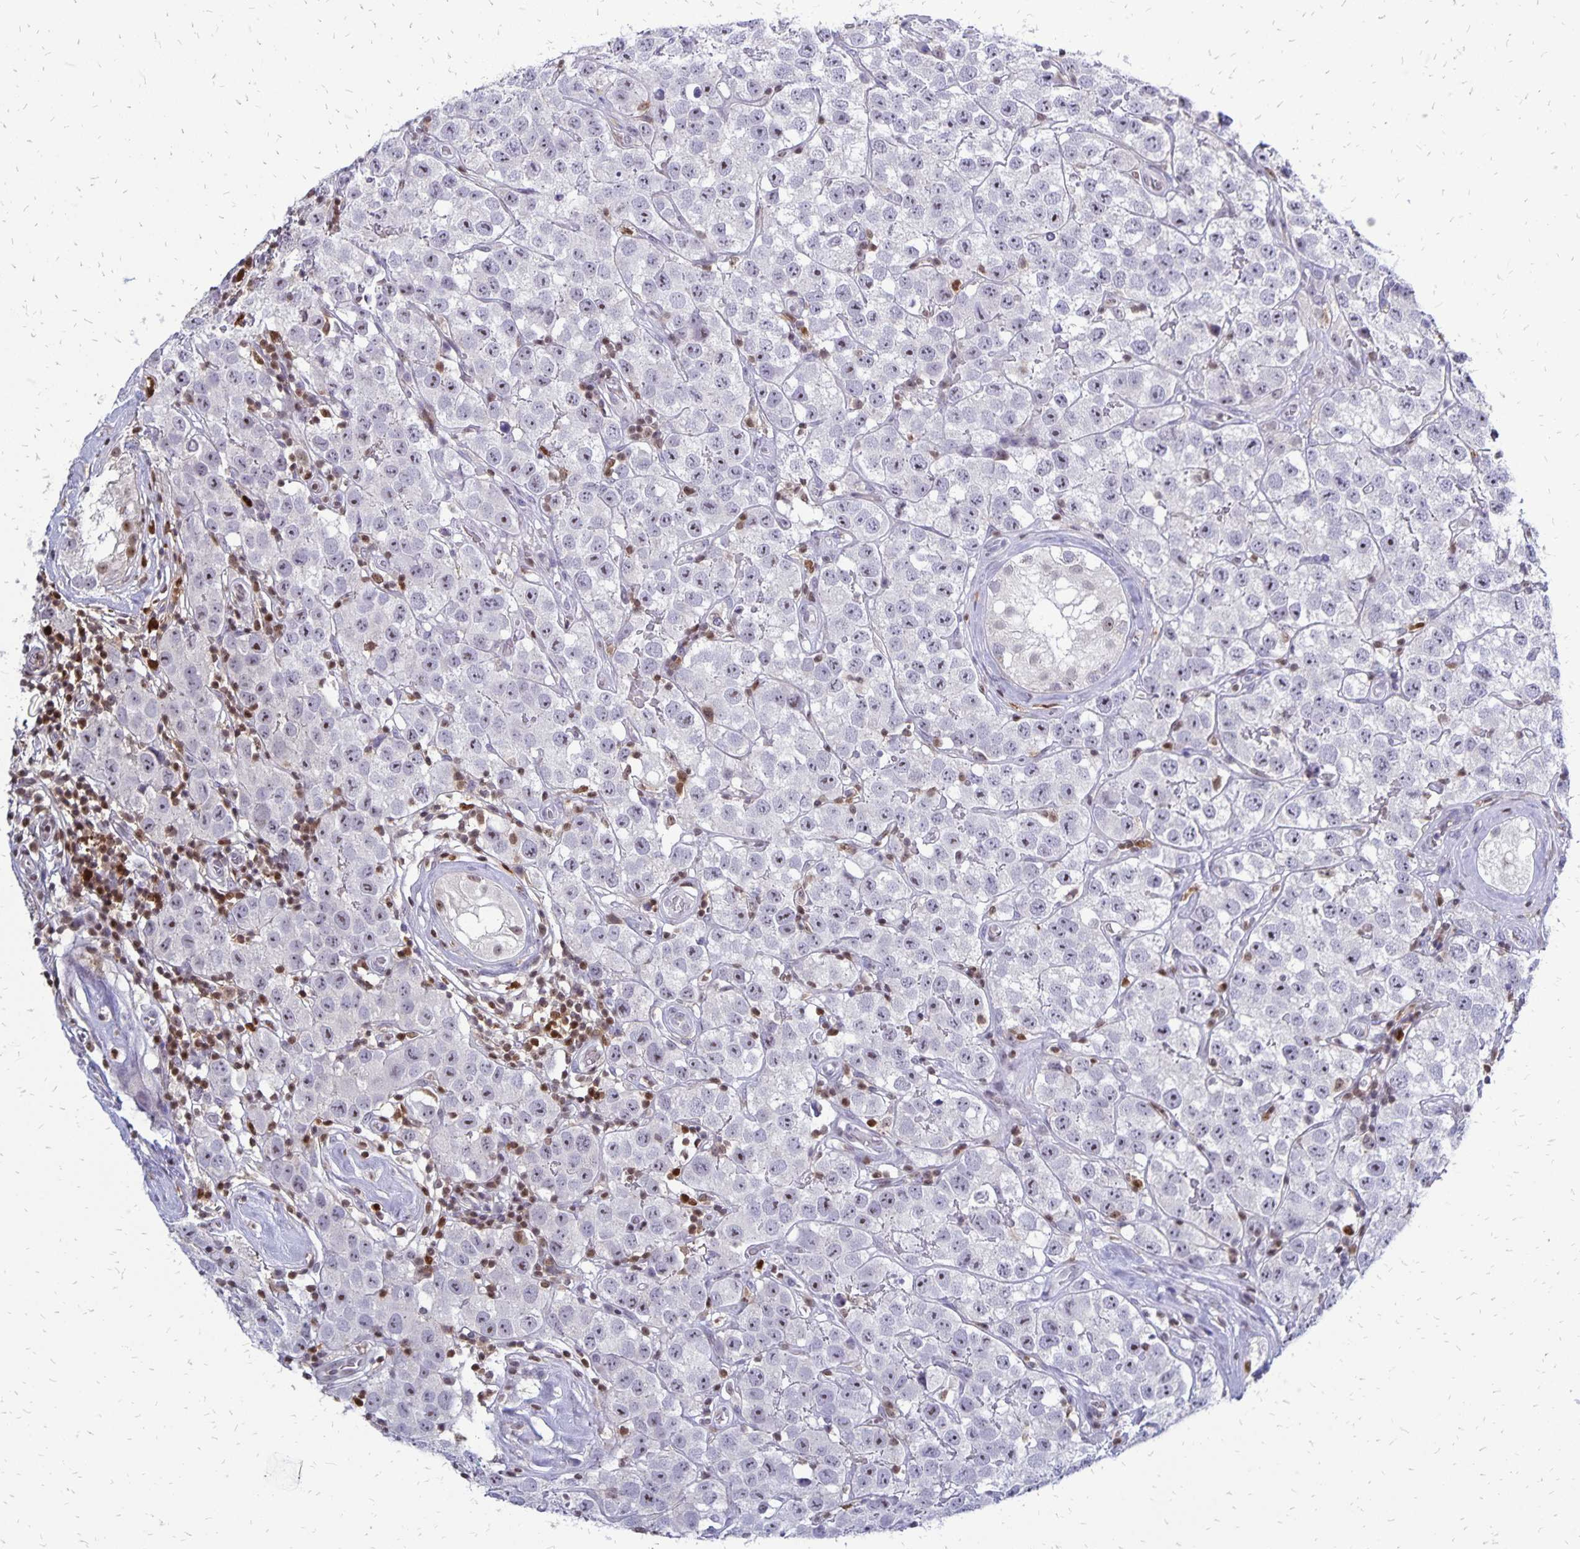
{"staining": {"intensity": "weak", "quantity": "<25%", "location": "nuclear"}, "tissue": "testis cancer", "cell_type": "Tumor cells", "image_type": "cancer", "snomed": [{"axis": "morphology", "description": "Seminoma, NOS"}, {"axis": "topography", "description": "Testis"}], "caption": "Immunohistochemistry of human testis cancer (seminoma) shows no expression in tumor cells. (DAB immunohistochemistry, high magnification).", "gene": "DCK", "patient": {"sex": "male", "age": 34}}